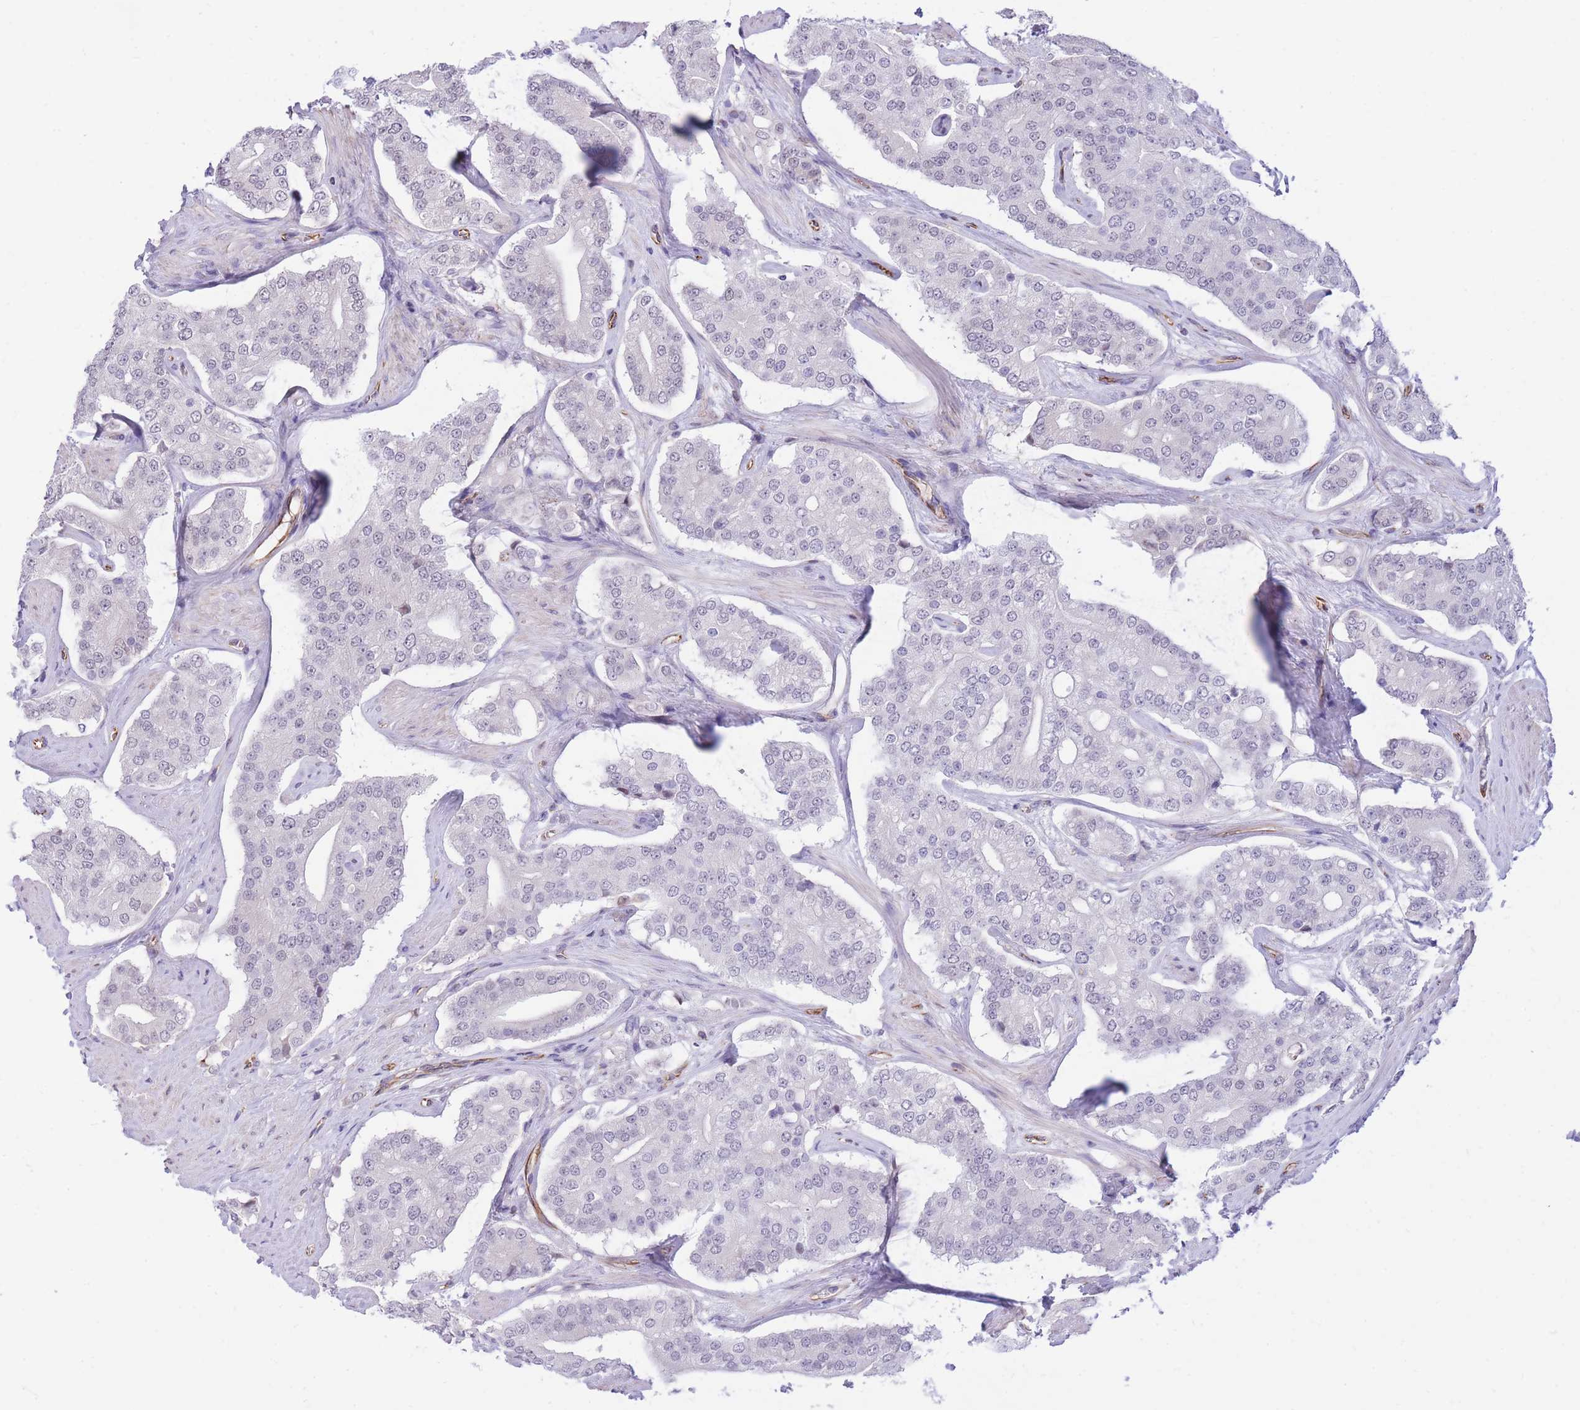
{"staining": {"intensity": "negative", "quantity": "none", "location": "none"}, "tissue": "prostate cancer", "cell_type": "Tumor cells", "image_type": "cancer", "snomed": [{"axis": "morphology", "description": "Adenocarcinoma, High grade"}, {"axis": "topography", "description": "Prostate"}], "caption": "Image shows no significant protein staining in tumor cells of high-grade adenocarcinoma (prostate).", "gene": "PSG8", "patient": {"sex": "male", "age": 71}}